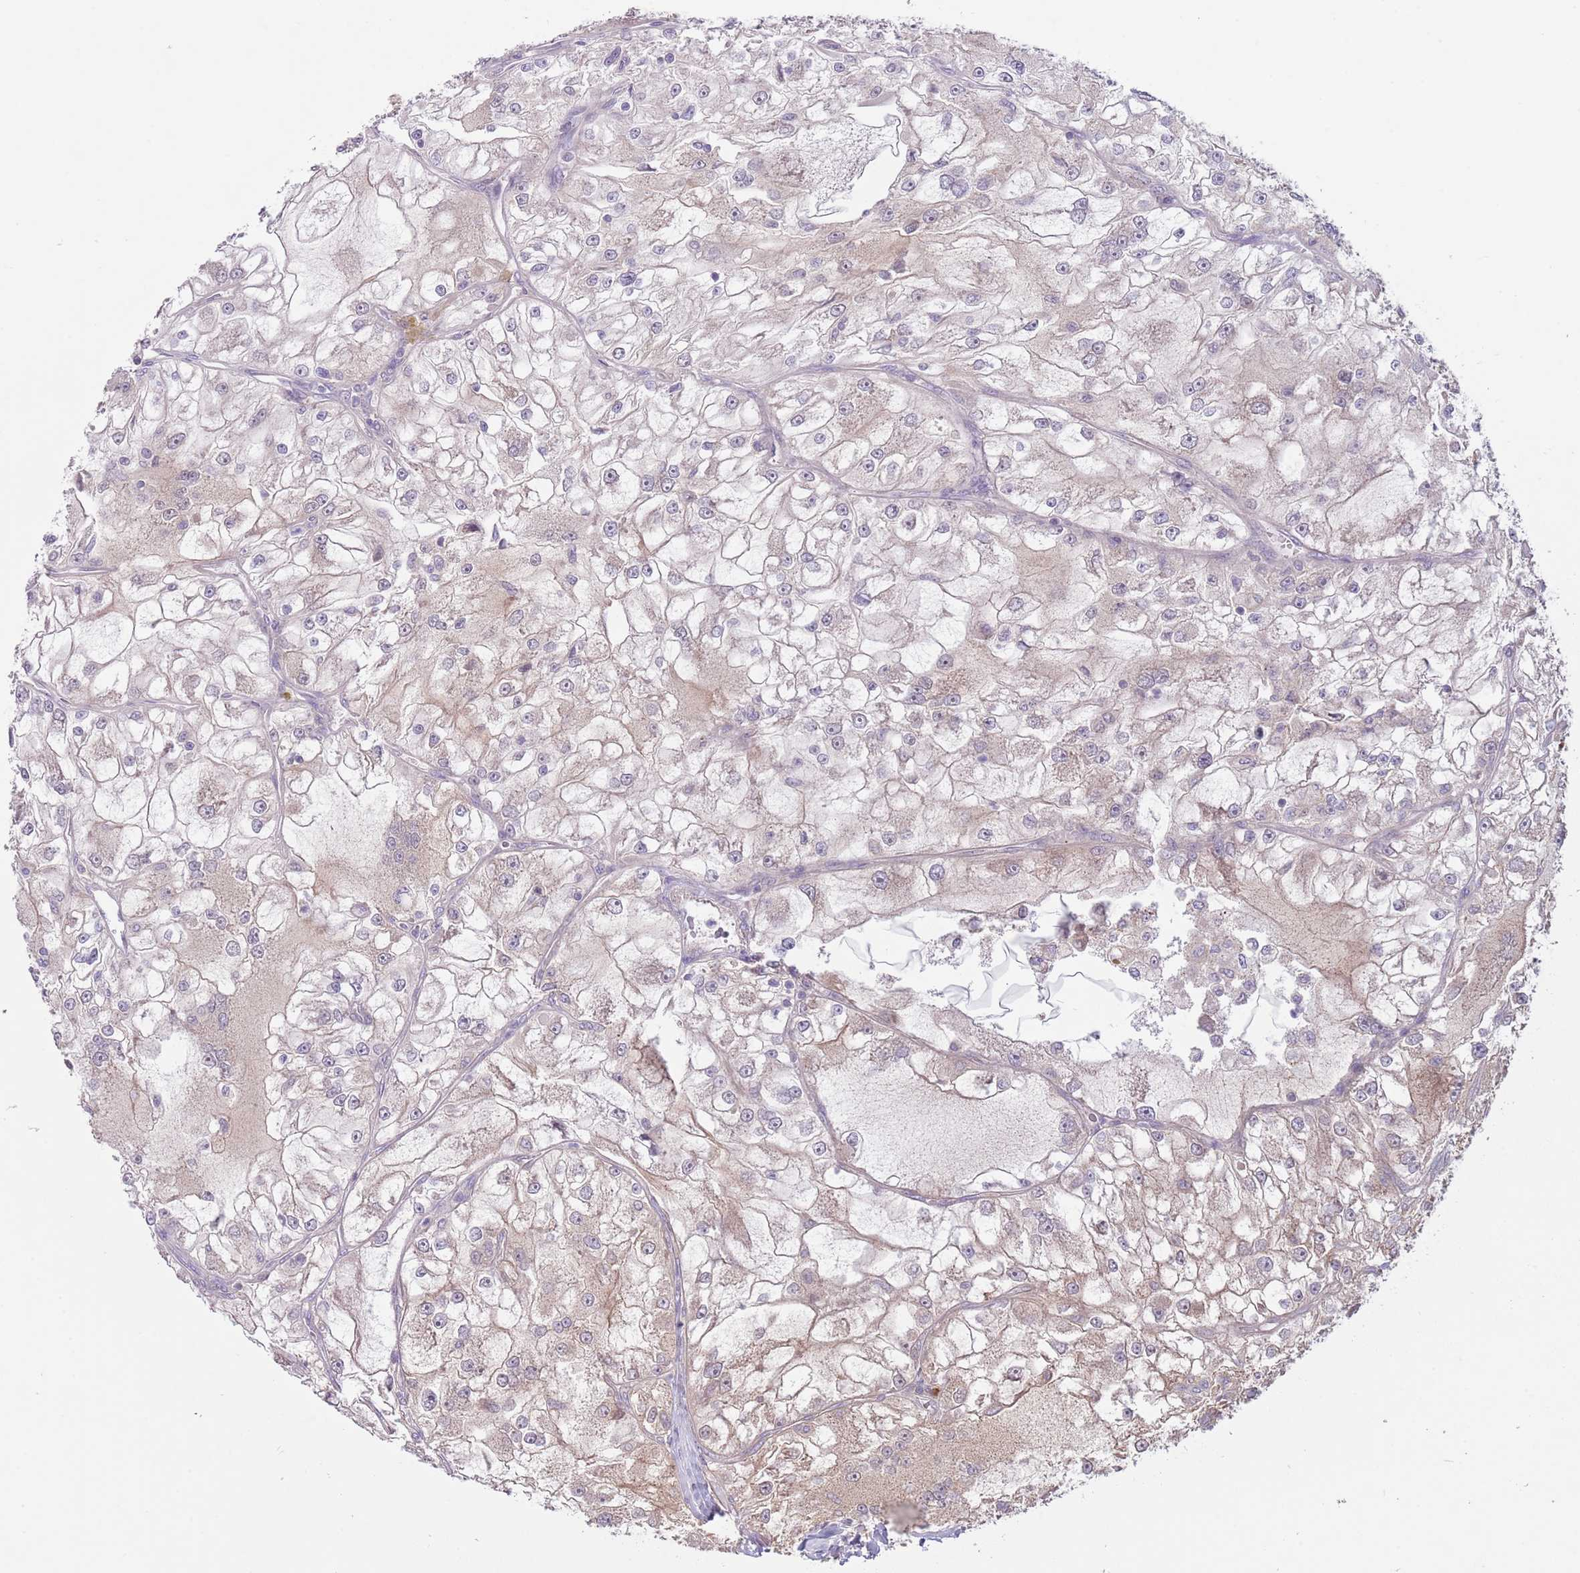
{"staining": {"intensity": "negative", "quantity": "none", "location": "none"}, "tissue": "renal cancer", "cell_type": "Tumor cells", "image_type": "cancer", "snomed": [{"axis": "morphology", "description": "Adenocarcinoma, NOS"}, {"axis": "topography", "description": "Kidney"}], "caption": "IHC histopathology image of human renal adenocarcinoma stained for a protein (brown), which shows no staining in tumor cells.", "gene": "COPE", "patient": {"sex": "female", "age": 72}}